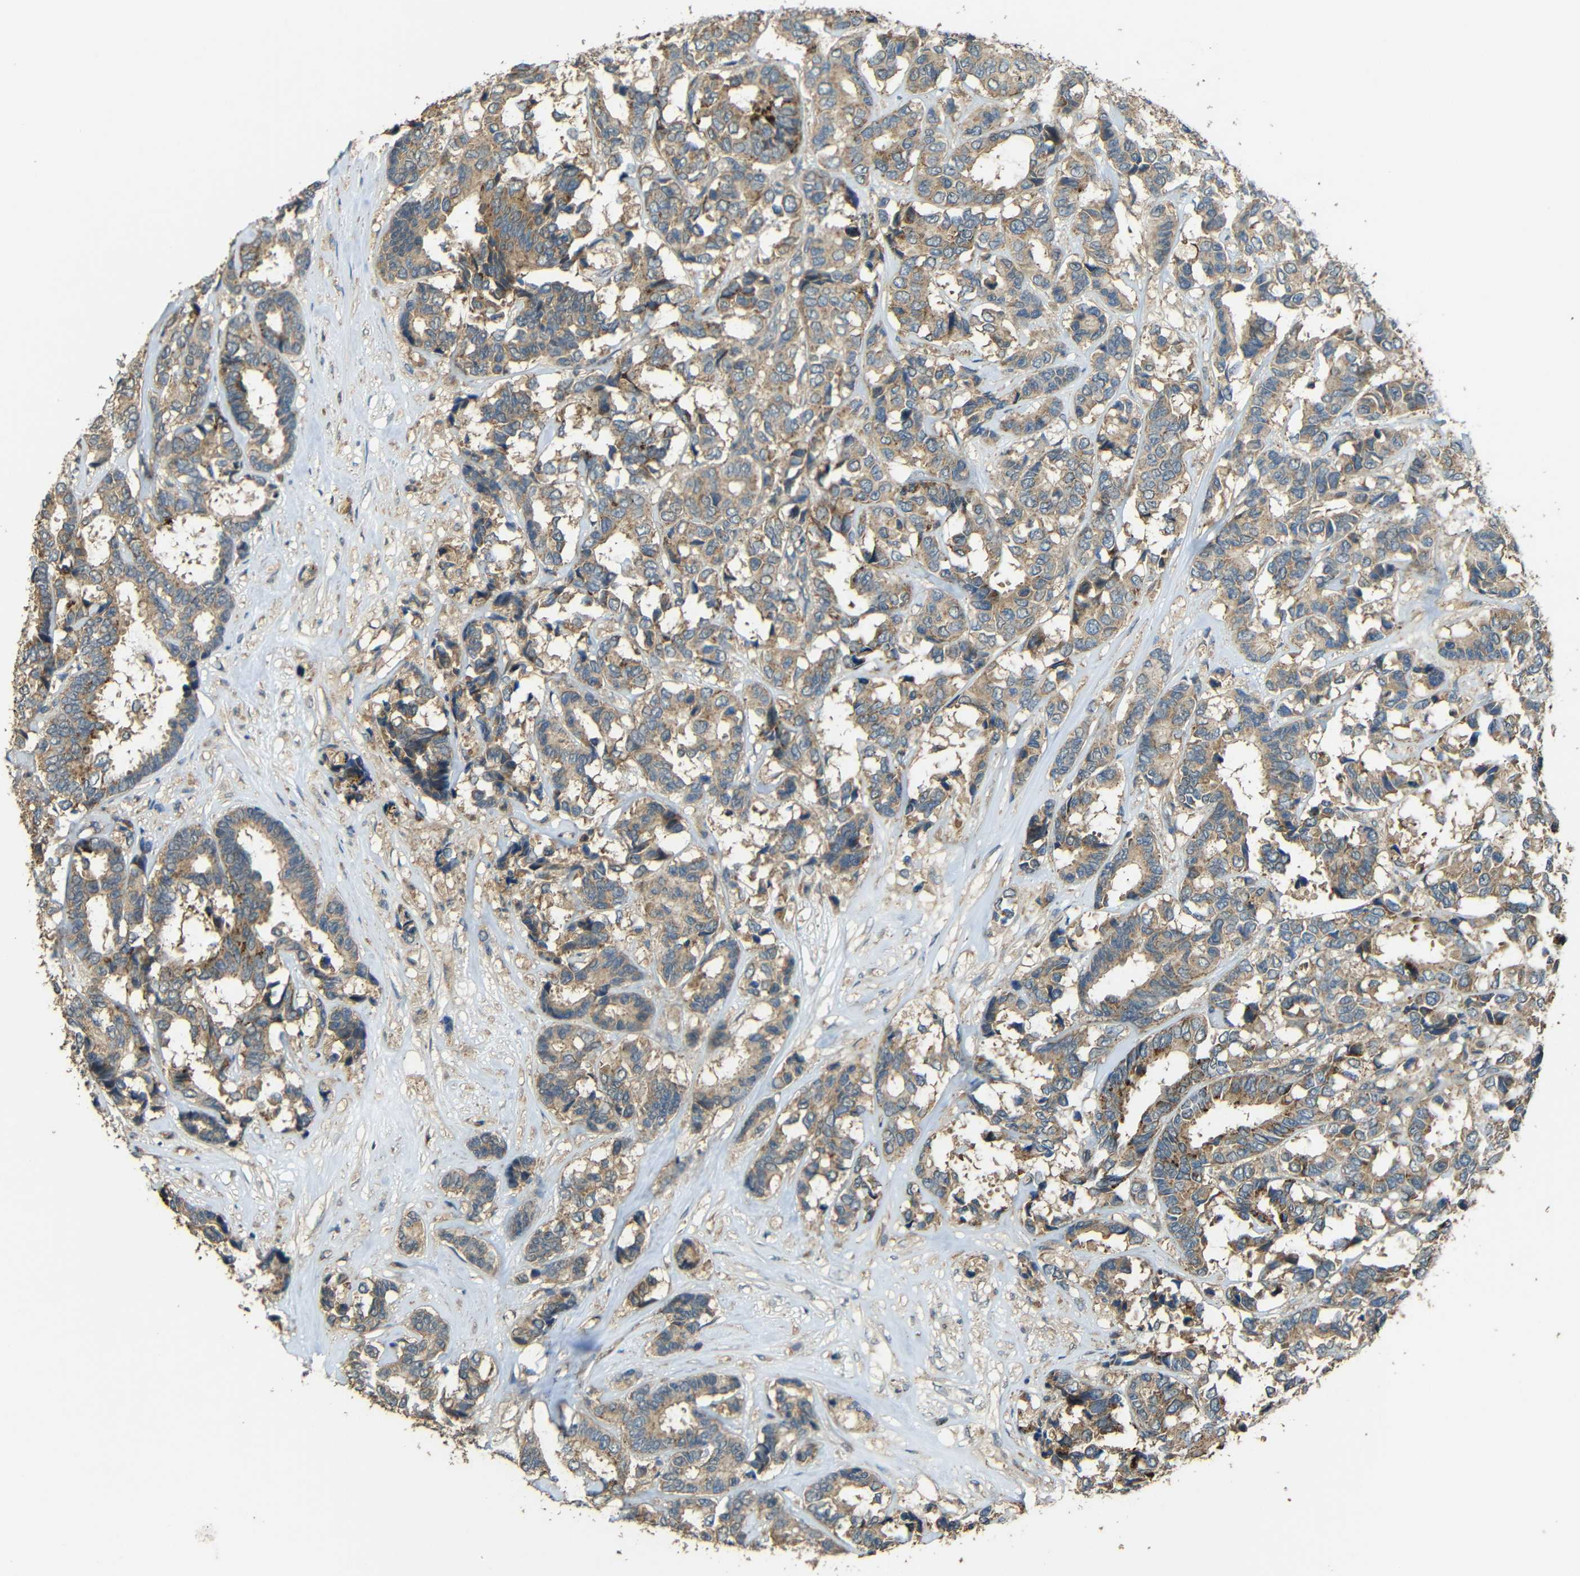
{"staining": {"intensity": "weak", "quantity": ">75%", "location": "cytoplasmic/membranous"}, "tissue": "breast cancer", "cell_type": "Tumor cells", "image_type": "cancer", "snomed": [{"axis": "morphology", "description": "Duct carcinoma"}, {"axis": "topography", "description": "Breast"}], "caption": "Immunohistochemical staining of breast invasive ductal carcinoma shows low levels of weak cytoplasmic/membranous protein positivity in approximately >75% of tumor cells. The staining is performed using DAB brown chromogen to label protein expression. The nuclei are counter-stained blue using hematoxylin.", "gene": "ACACA", "patient": {"sex": "female", "age": 87}}